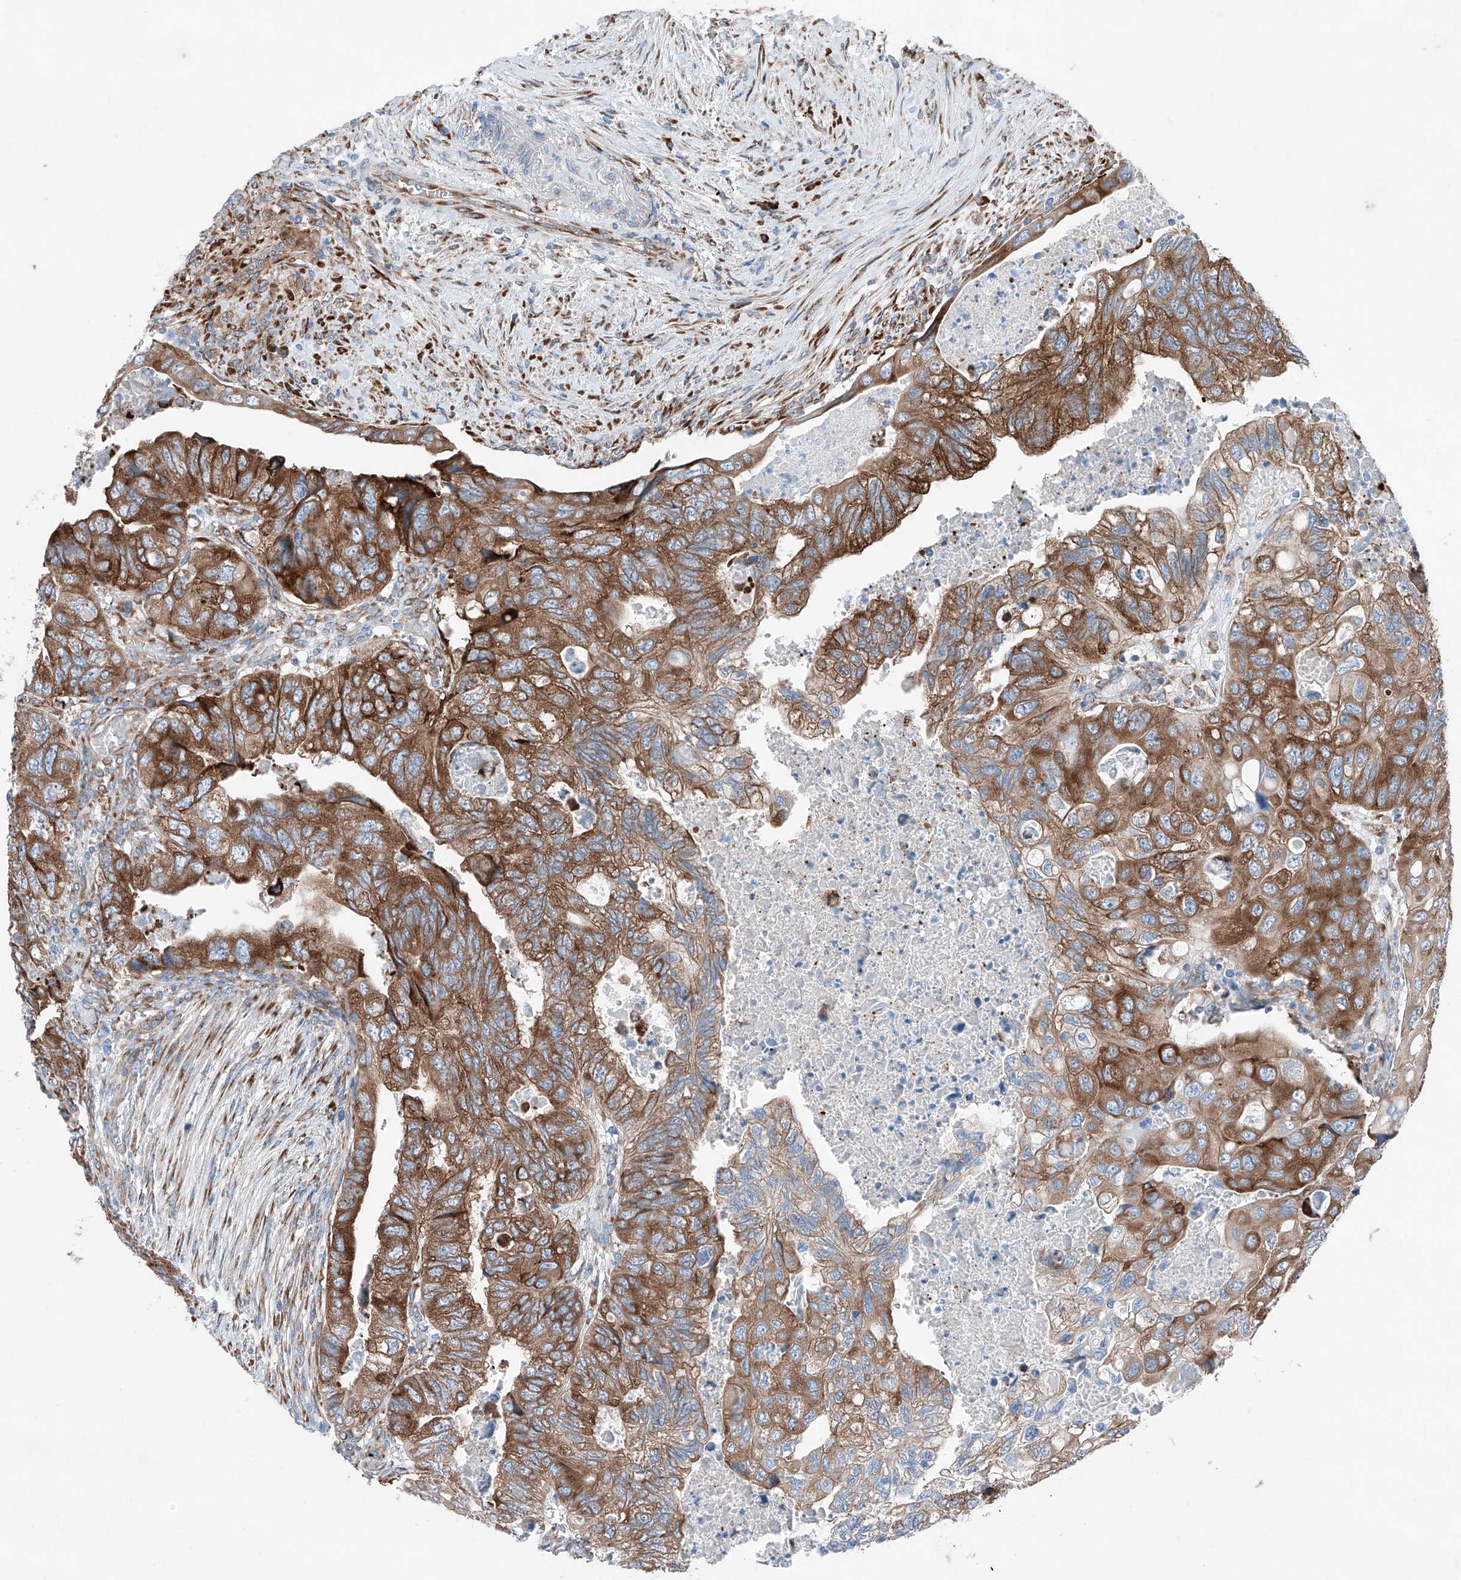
{"staining": {"intensity": "strong", "quantity": ">75%", "location": "cytoplasmic/membranous"}, "tissue": "colorectal cancer", "cell_type": "Tumor cells", "image_type": "cancer", "snomed": [{"axis": "morphology", "description": "Adenocarcinoma, NOS"}, {"axis": "topography", "description": "Rectum"}], "caption": "Colorectal cancer (adenocarcinoma) stained for a protein exhibits strong cytoplasmic/membranous positivity in tumor cells.", "gene": "CRELD1", "patient": {"sex": "male", "age": 63}}